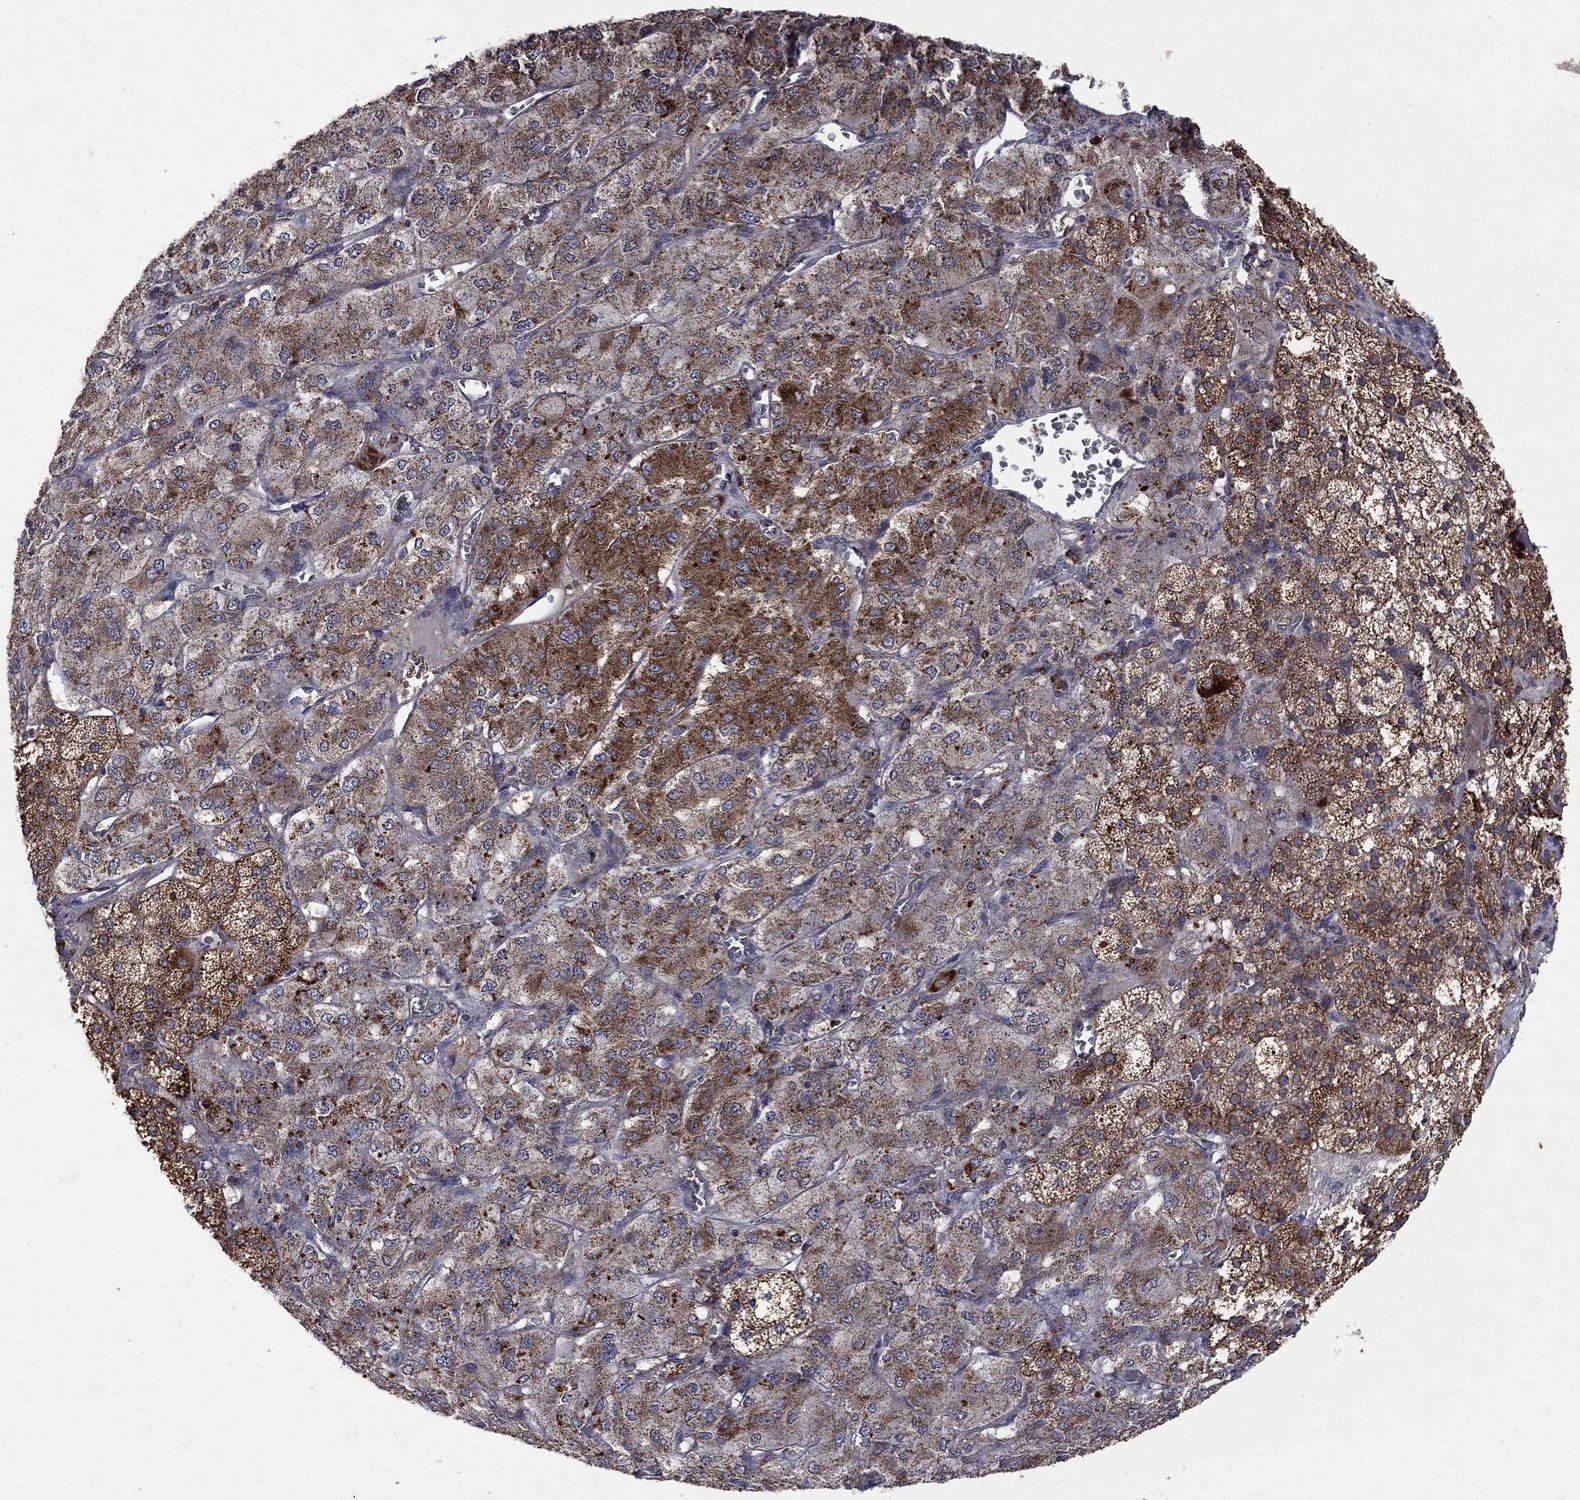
{"staining": {"intensity": "strong", "quantity": "25%-75%", "location": "cytoplasmic/membranous"}, "tissue": "adrenal gland", "cell_type": "Glandular cells", "image_type": "normal", "snomed": [{"axis": "morphology", "description": "Normal tissue, NOS"}, {"axis": "topography", "description": "Adrenal gland"}], "caption": "This is a micrograph of immunohistochemistry (IHC) staining of unremarkable adrenal gland, which shows strong expression in the cytoplasmic/membranous of glandular cells.", "gene": "DPH1", "patient": {"sex": "female", "age": 60}}